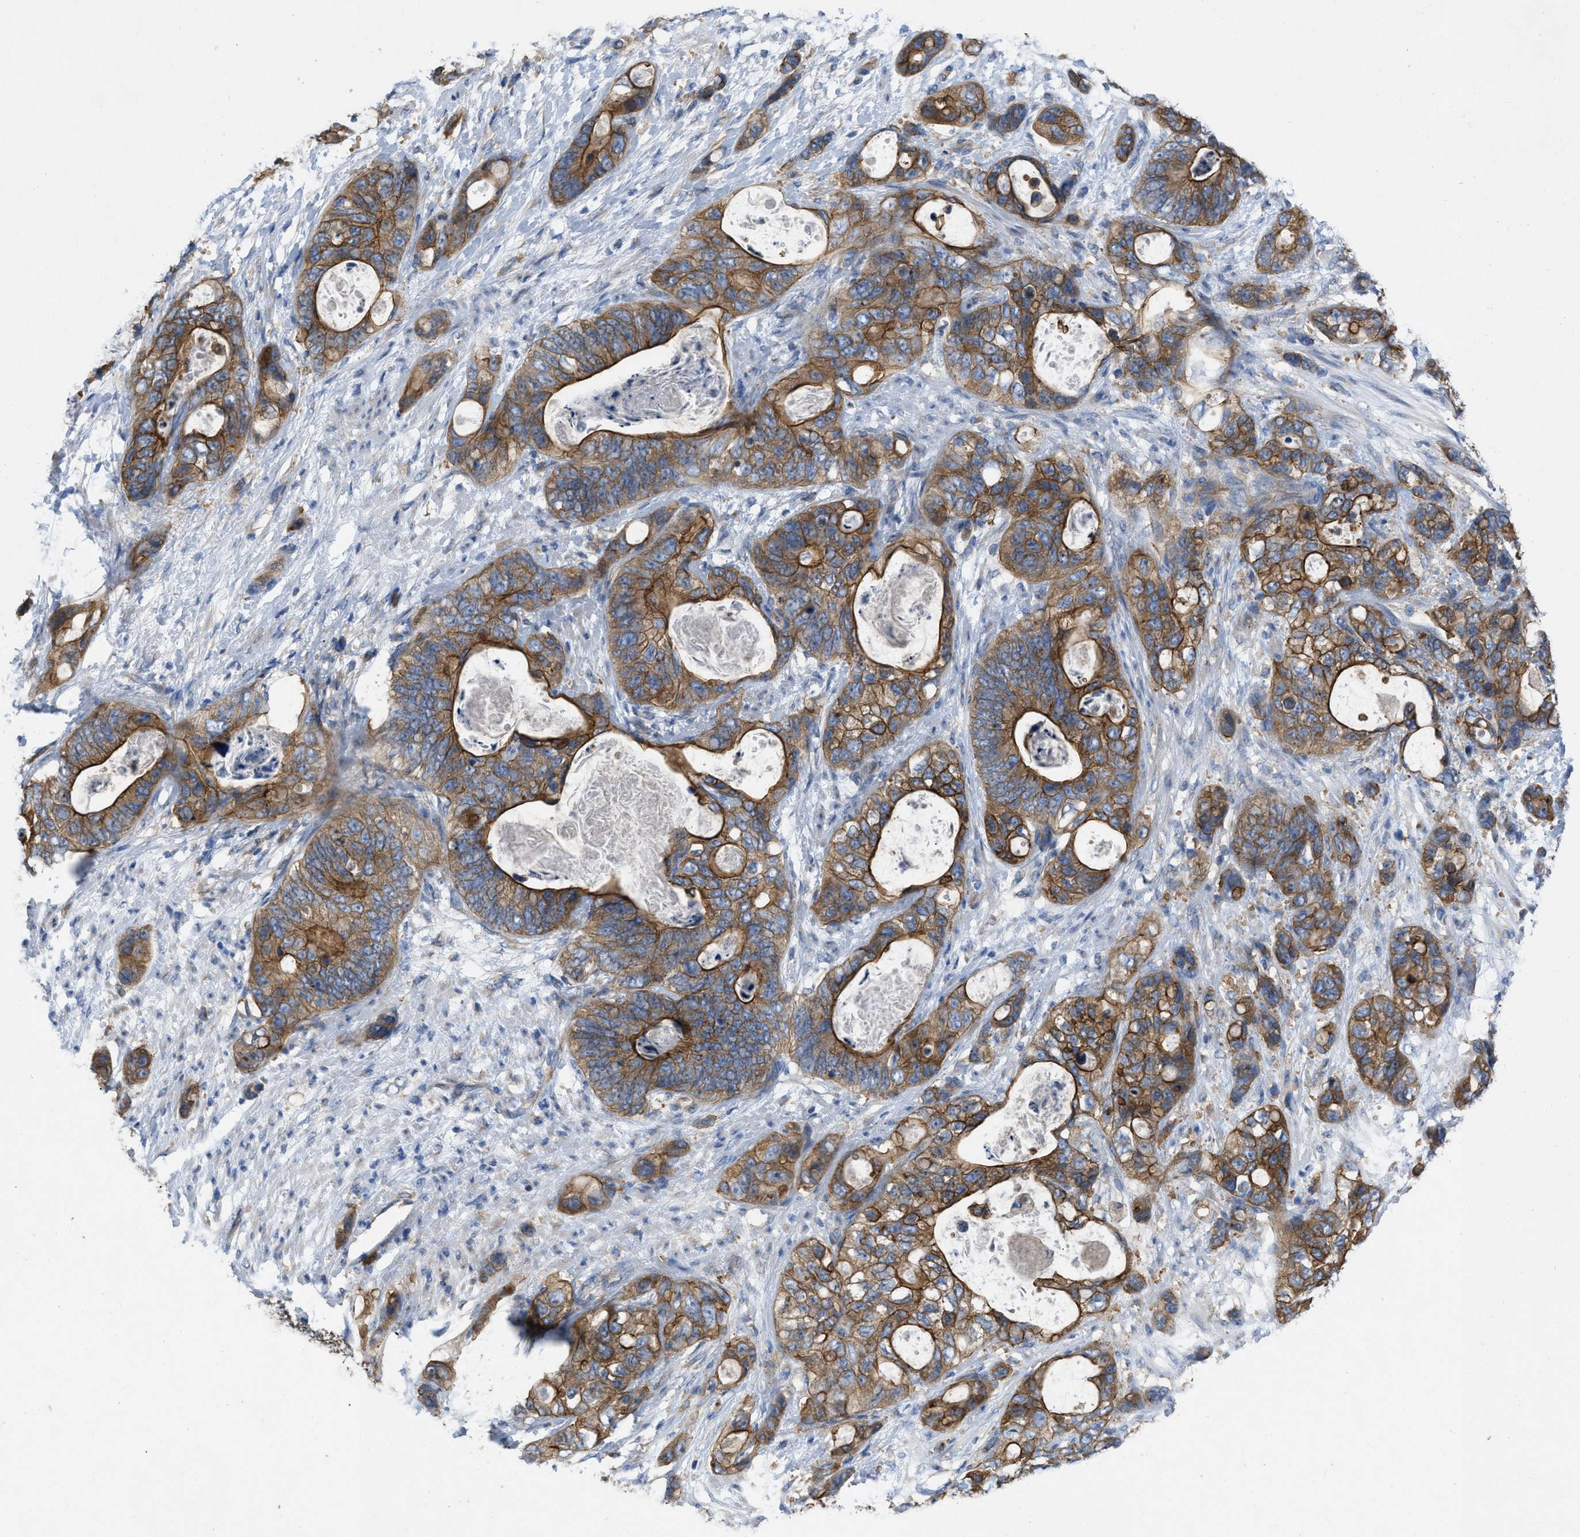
{"staining": {"intensity": "strong", "quantity": ">75%", "location": "cytoplasmic/membranous"}, "tissue": "stomach cancer", "cell_type": "Tumor cells", "image_type": "cancer", "snomed": [{"axis": "morphology", "description": "Normal tissue, NOS"}, {"axis": "morphology", "description": "Adenocarcinoma, NOS"}, {"axis": "topography", "description": "Stomach"}], "caption": "A micrograph of stomach cancer (adenocarcinoma) stained for a protein demonstrates strong cytoplasmic/membranous brown staining in tumor cells.", "gene": "TMEM131", "patient": {"sex": "female", "age": 89}}